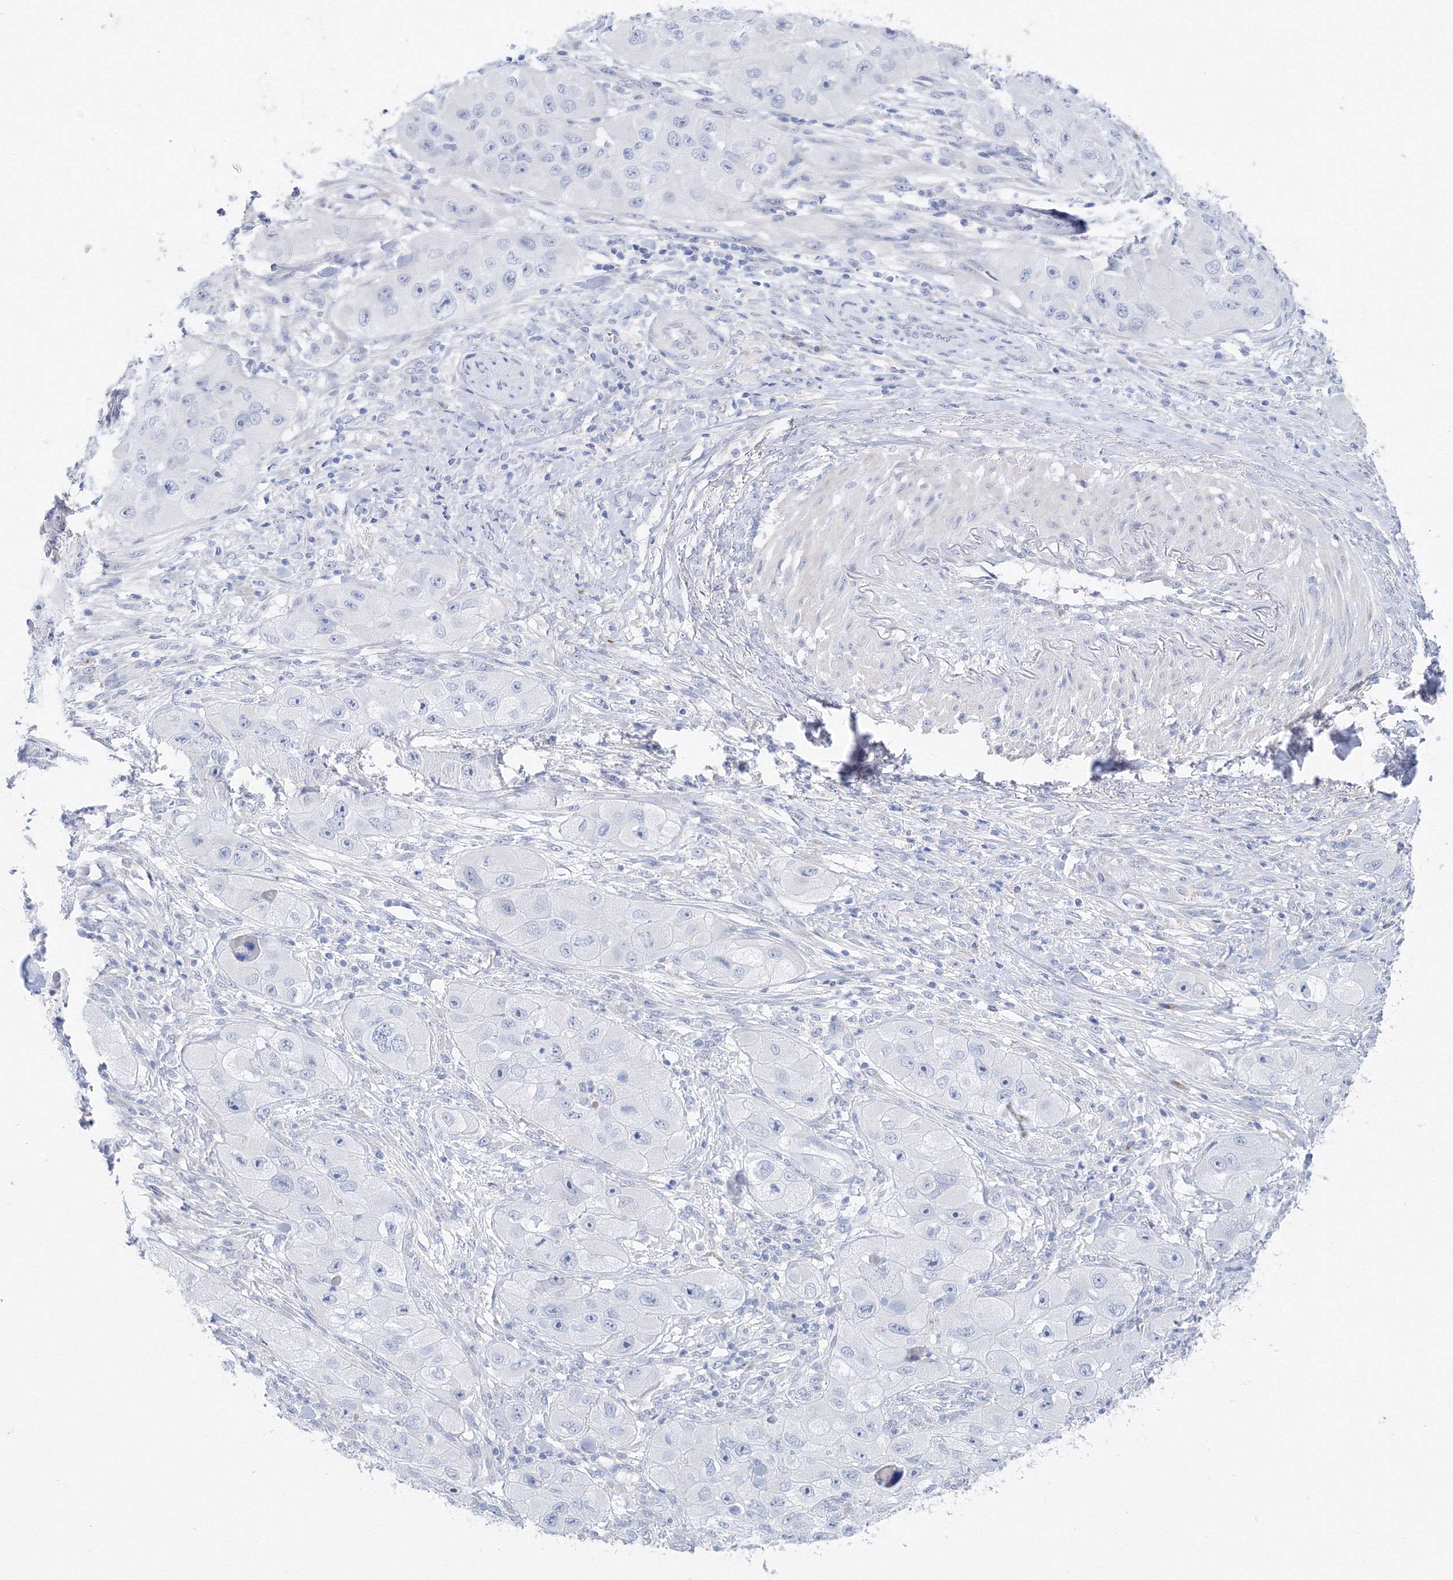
{"staining": {"intensity": "negative", "quantity": "none", "location": "none"}, "tissue": "skin cancer", "cell_type": "Tumor cells", "image_type": "cancer", "snomed": [{"axis": "morphology", "description": "Squamous cell carcinoma, NOS"}, {"axis": "topography", "description": "Skin"}, {"axis": "topography", "description": "Subcutis"}], "caption": "Squamous cell carcinoma (skin) stained for a protein using immunohistochemistry (IHC) shows no expression tumor cells.", "gene": "TAMM41", "patient": {"sex": "male", "age": 73}}